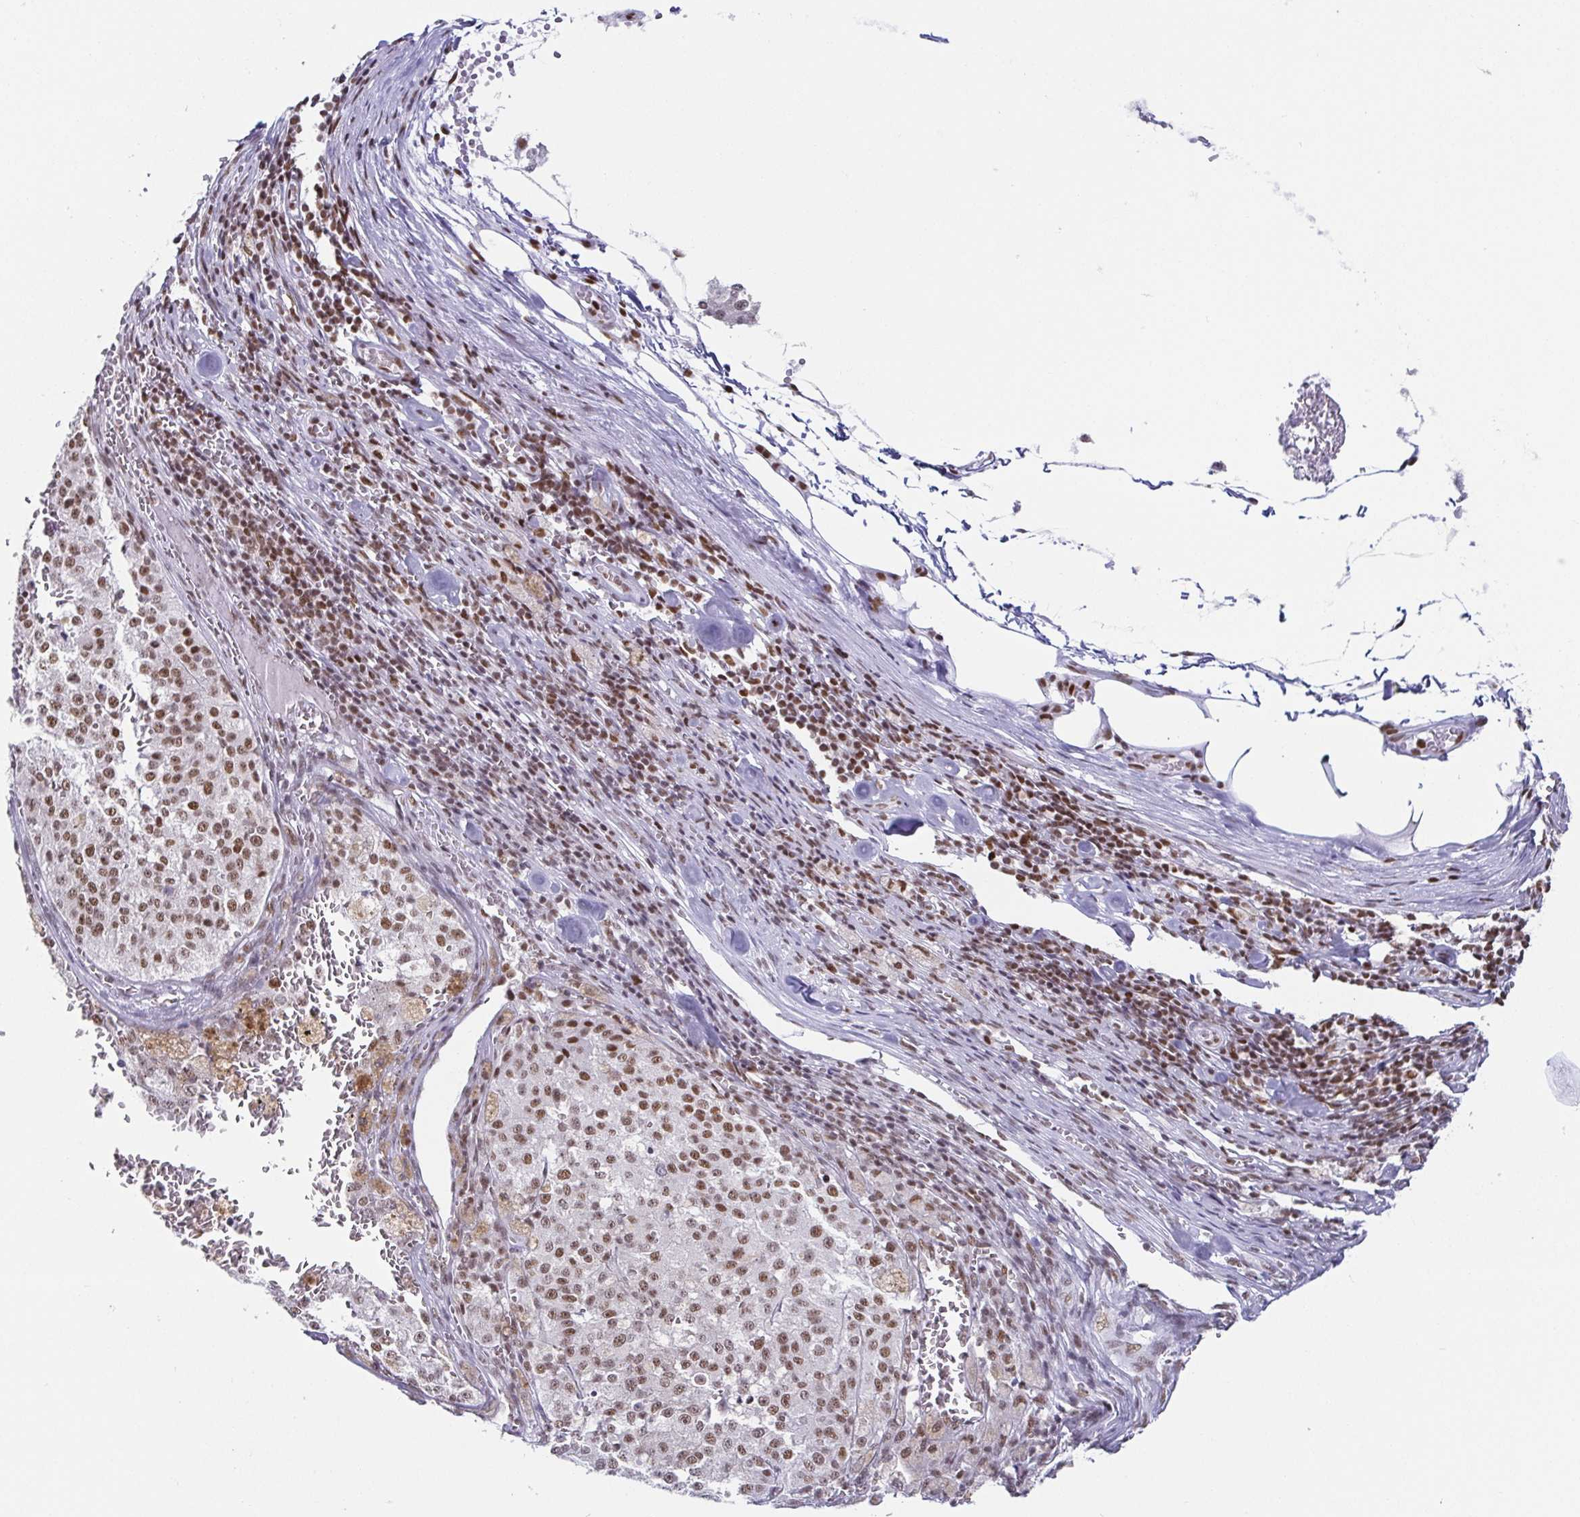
{"staining": {"intensity": "moderate", "quantity": ">75%", "location": "nuclear"}, "tissue": "melanoma", "cell_type": "Tumor cells", "image_type": "cancer", "snomed": [{"axis": "morphology", "description": "Malignant melanoma, Metastatic site"}, {"axis": "topography", "description": "Lymph node"}], "caption": "Immunohistochemical staining of human melanoma demonstrates moderate nuclear protein positivity in approximately >75% of tumor cells.", "gene": "EWSR1", "patient": {"sex": "female", "age": 64}}